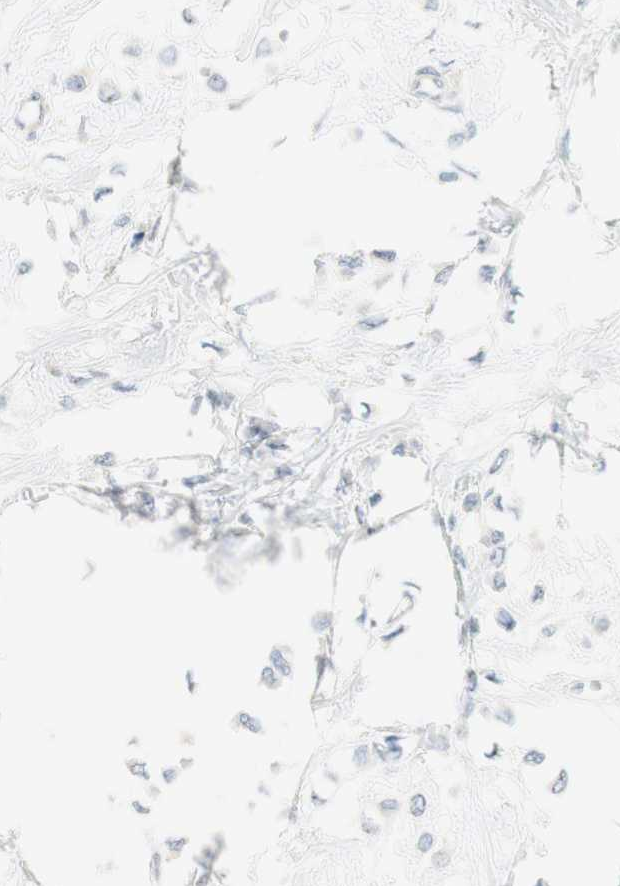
{"staining": {"intensity": "negative", "quantity": "none", "location": "none"}, "tissue": "breast cancer", "cell_type": "Tumor cells", "image_type": "cancer", "snomed": [{"axis": "morphology", "description": "Lobular carcinoma"}, {"axis": "topography", "description": "Breast"}], "caption": "This is an immunohistochemistry histopathology image of human breast cancer. There is no positivity in tumor cells.", "gene": "ART3", "patient": {"sex": "female", "age": 51}}